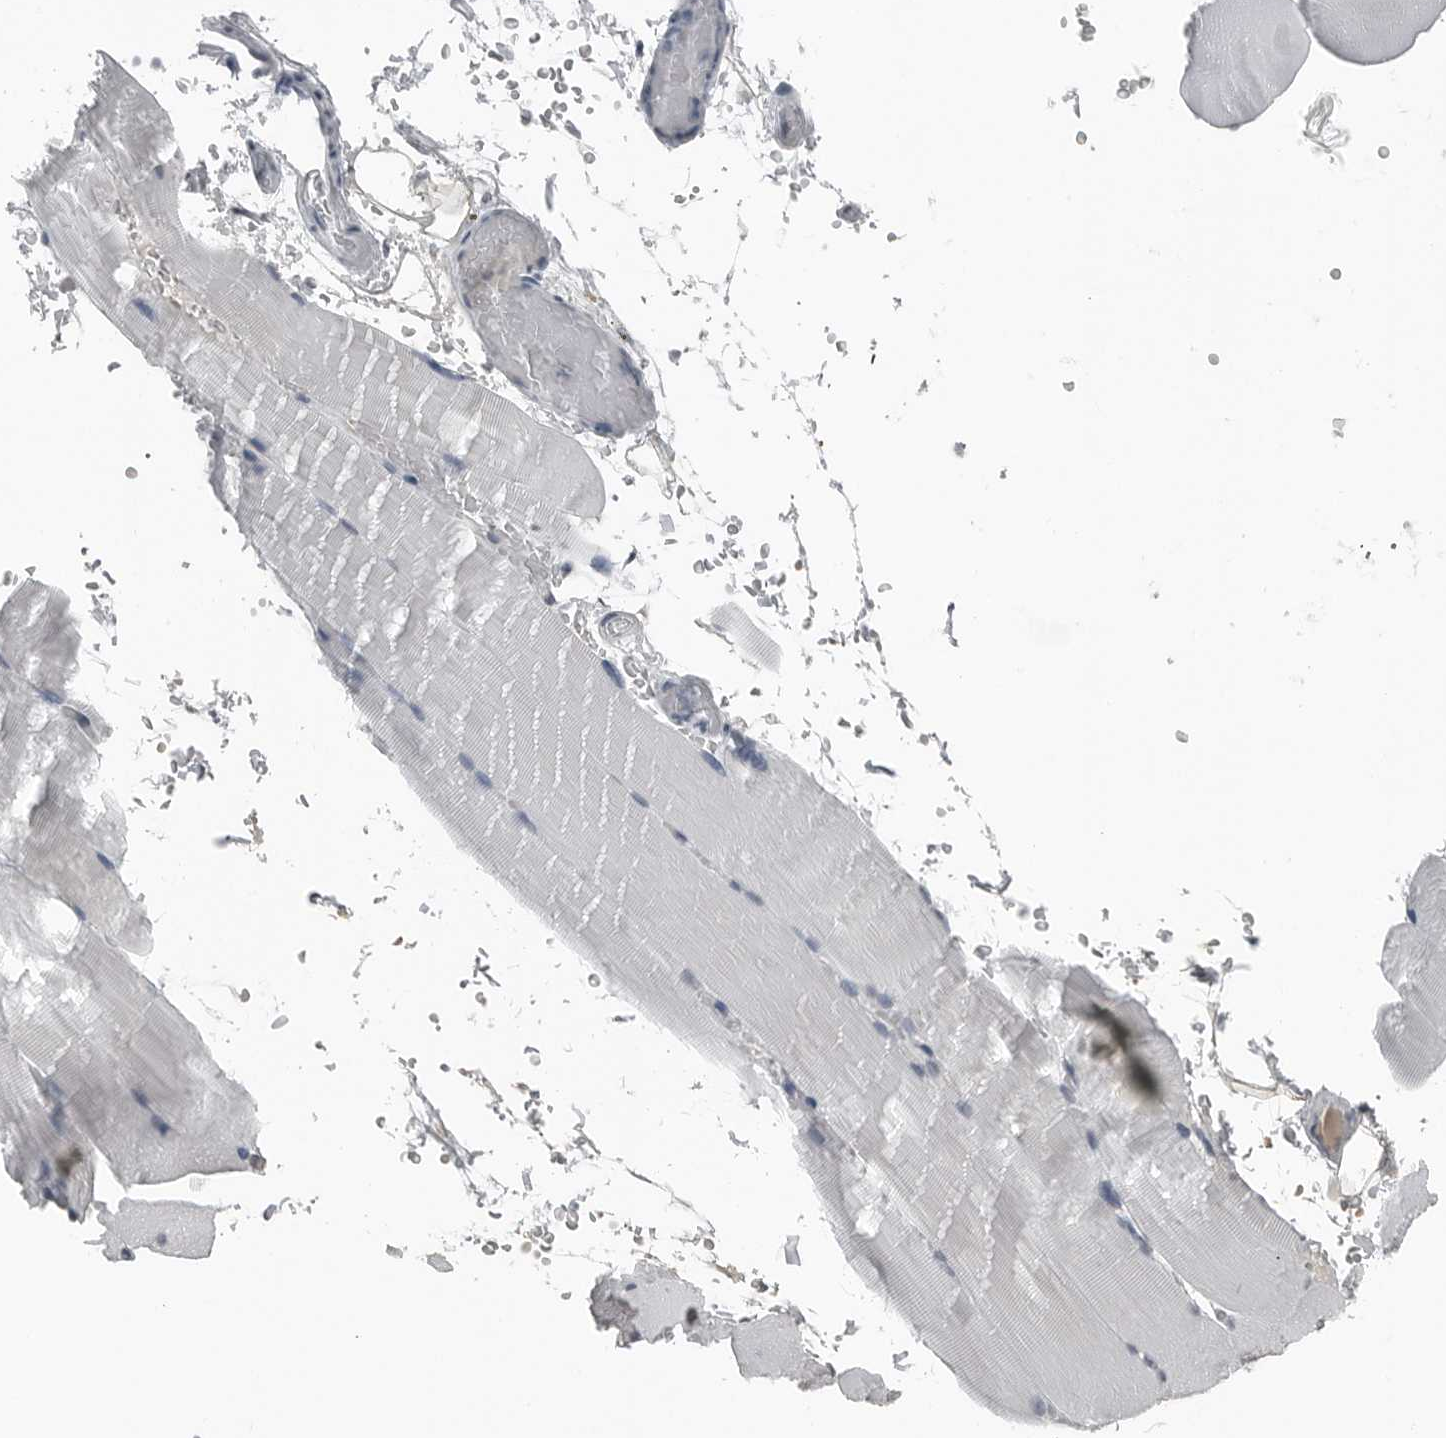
{"staining": {"intensity": "negative", "quantity": "none", "location": "none"}, "tissue": "skeletal muscle", "cell_type": "Myocytes", "image_type": "normal", "snomed": [{"axis": "morphology", "description": "Normal tissue, NOS"}, {"axis": "topography", "description": "Skeletal muscle"}, {"axis": "topography", "description": "Parathyroid gland"}], "caption": "Myocytes are negative for protein expression in unremarkable human skeletal muscle. The staining is performed using DAB brown chromogen with nuclei counter-stained in using hematoxylin.", "gene": "SPINK1", "patient": {"sex": "female", "age": 37}}